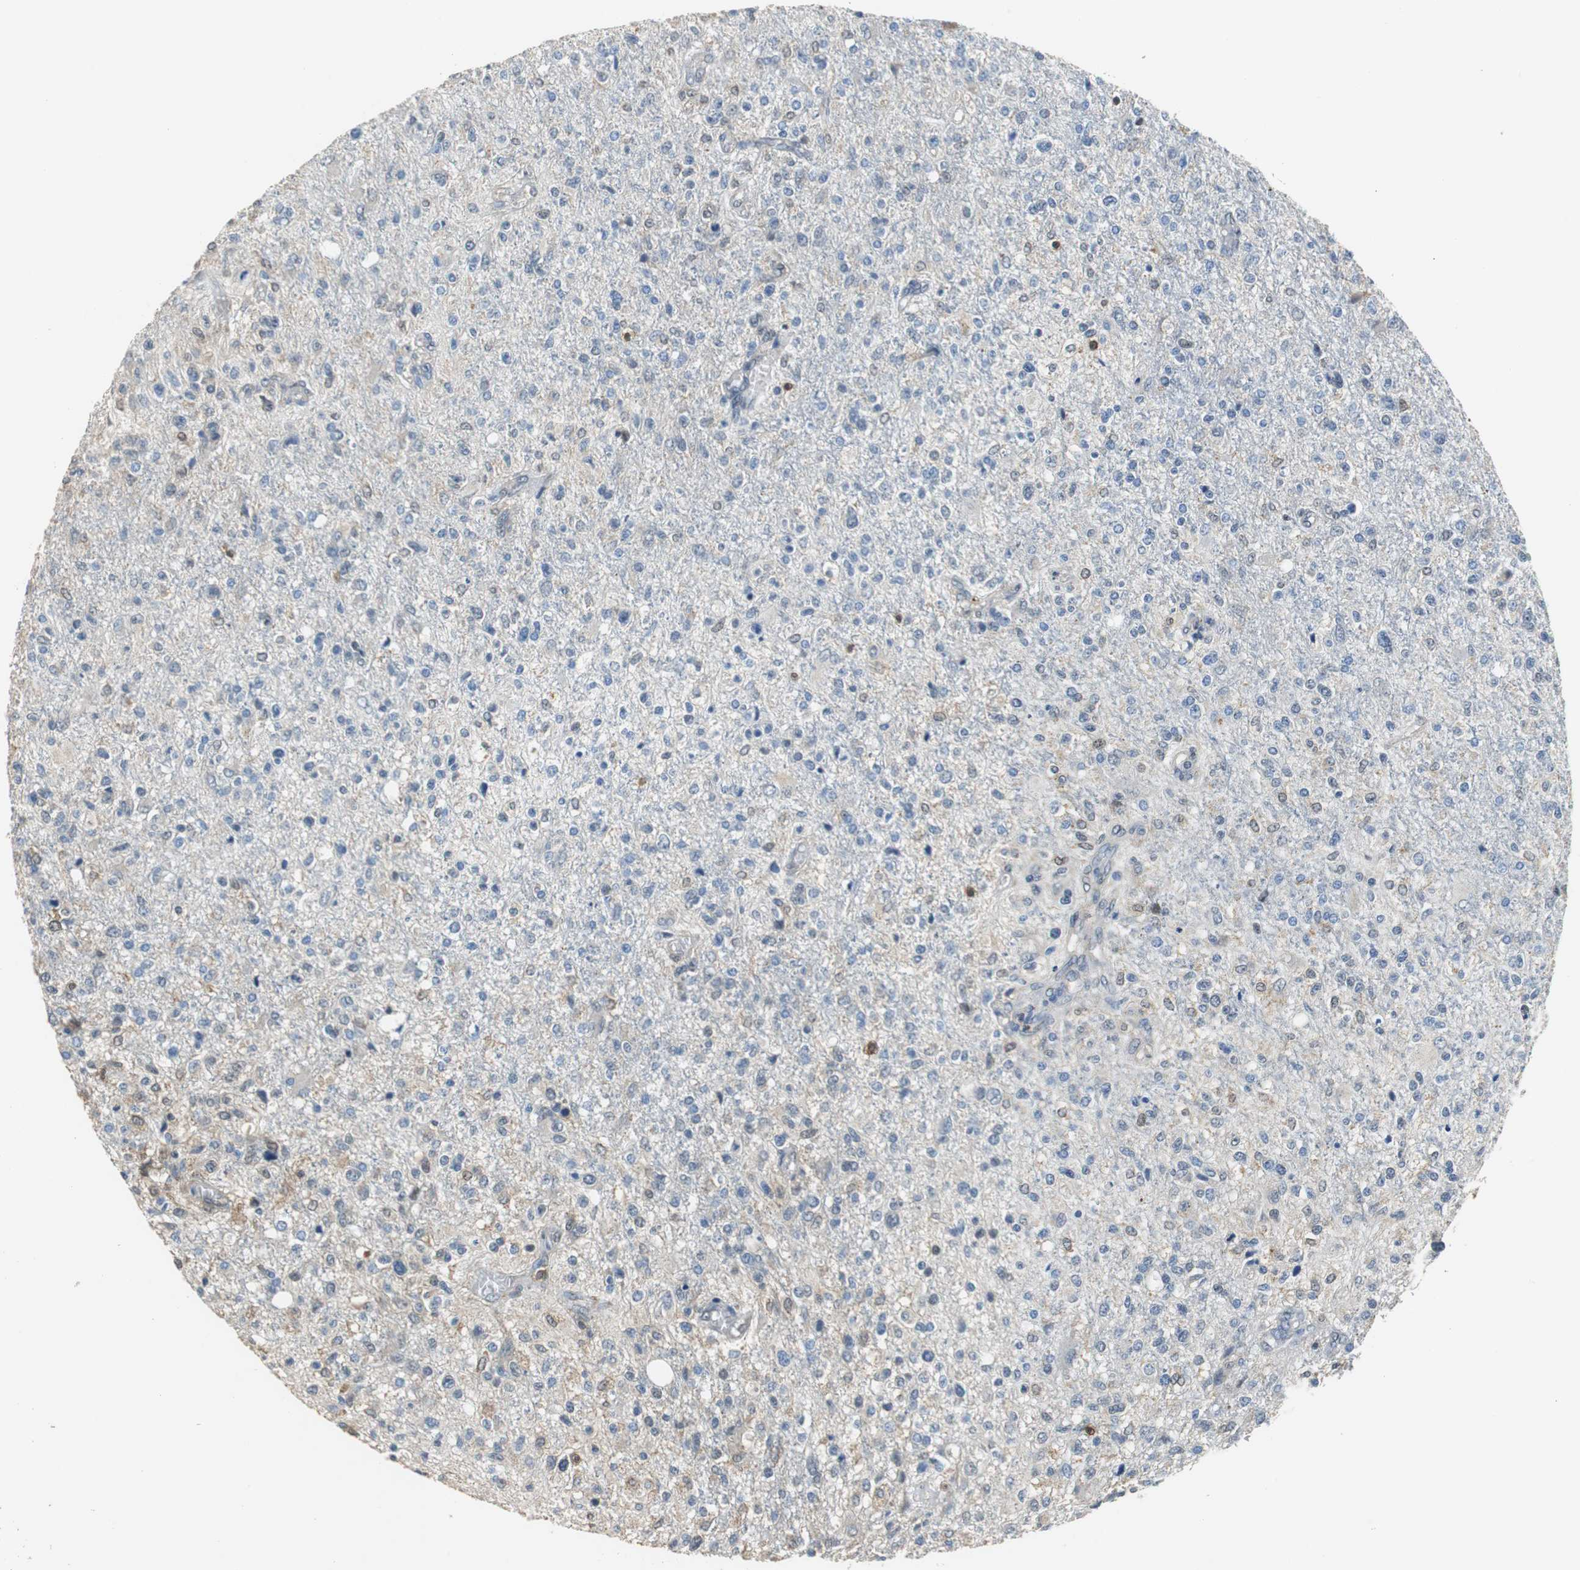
{"staining": {"intensity": "weak", "quantity": "25%-75%", "location": "cytoplasmic/membranous"}, "tissue": "glioma", "cell_type": "Tumor cells", "image_type": "cancer", "snomed": [{"axis": "morphology", "description": "Glioma, malignant, High grade"}, {"axis": "topography", "description": "Cerebral cortex"}], "caption": "A micrograph of human glioma stained for a protein reveals weak cytoplasmic/membranous brown staining in tumor cells. (brown staining indicates protein expression, while blue staining denotes nuclei).", "gene": "GSDMD", "patient": {"sex": "male", "age": 76}}